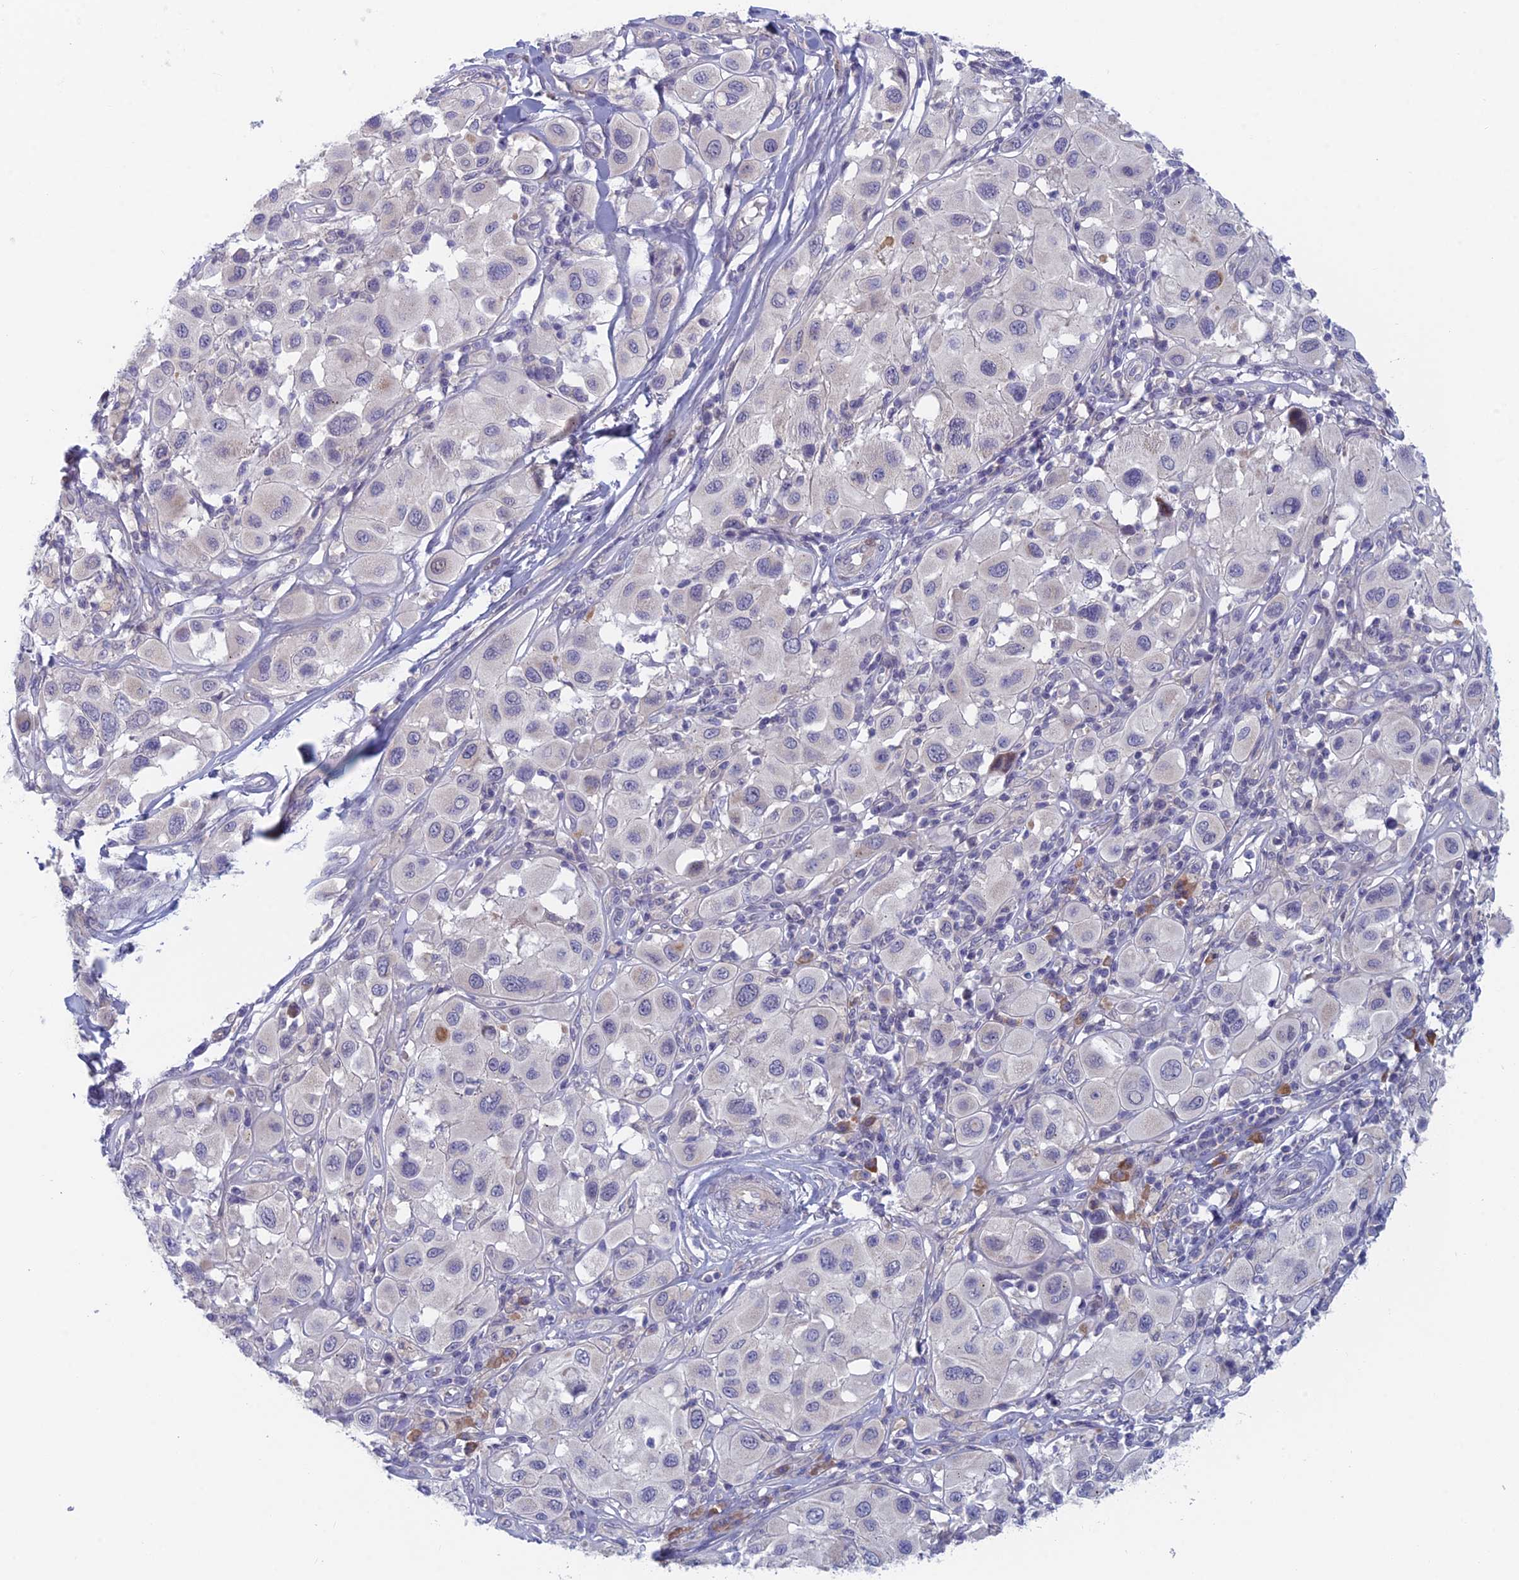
{"staining": {"intensity": "negative", "quantity": "none", "location": "none"}, "tissue": "melanoma", "cell_type": "Tumor cells", "image_type": "cancer", "snomed": [{"axis": "morphology", "description": "Malignant melanoma, Metastatic site"}, {"axis": "topography", "description": "Skin"}], "caption": "The IHC histopathology image has no significant expression in tumor cells of melanoma tissue.", "gene": "PPP1R26", "patient": {"sex": "male", "age": 41}}